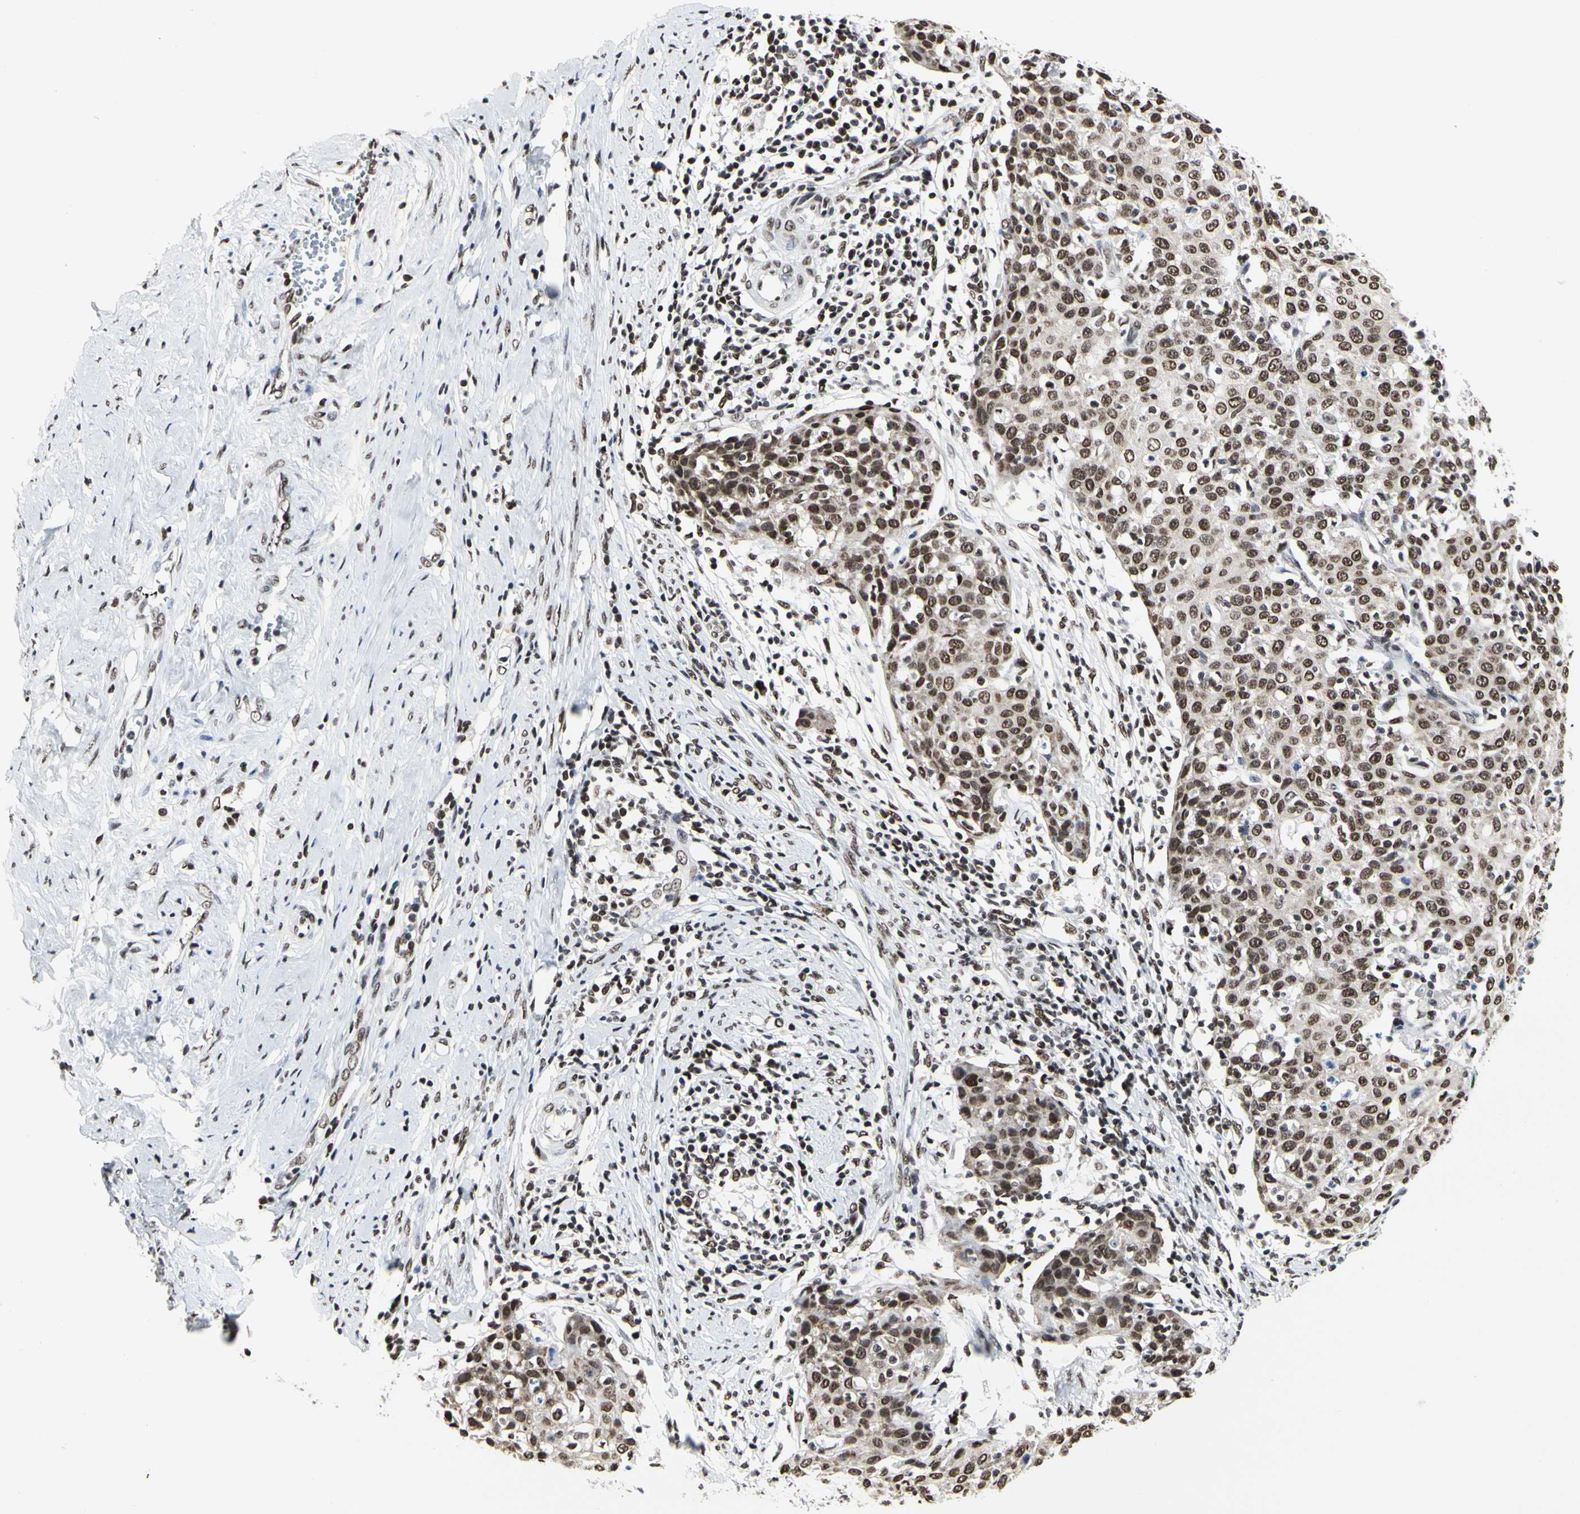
{"staining": {"intensity": "moderate", "quantity": ">75%", "location": "nuclear"}, "tissue": "cervical cancer", "cell_type": "Tumor cells", "image_type": "cancer", "snomed": [{"axis": "morphology", "description": "Squamous cell carcinoma, NOS"}, {"axis": "topography", "description": "Cervix"}], "caption": "Squamous cell carcinoma (cervical) stained for a protein reveals moderate nuclear positivity in tumor cells.", "gene": "PRMT3", "patient": {"sex": "female", "age": 38}}